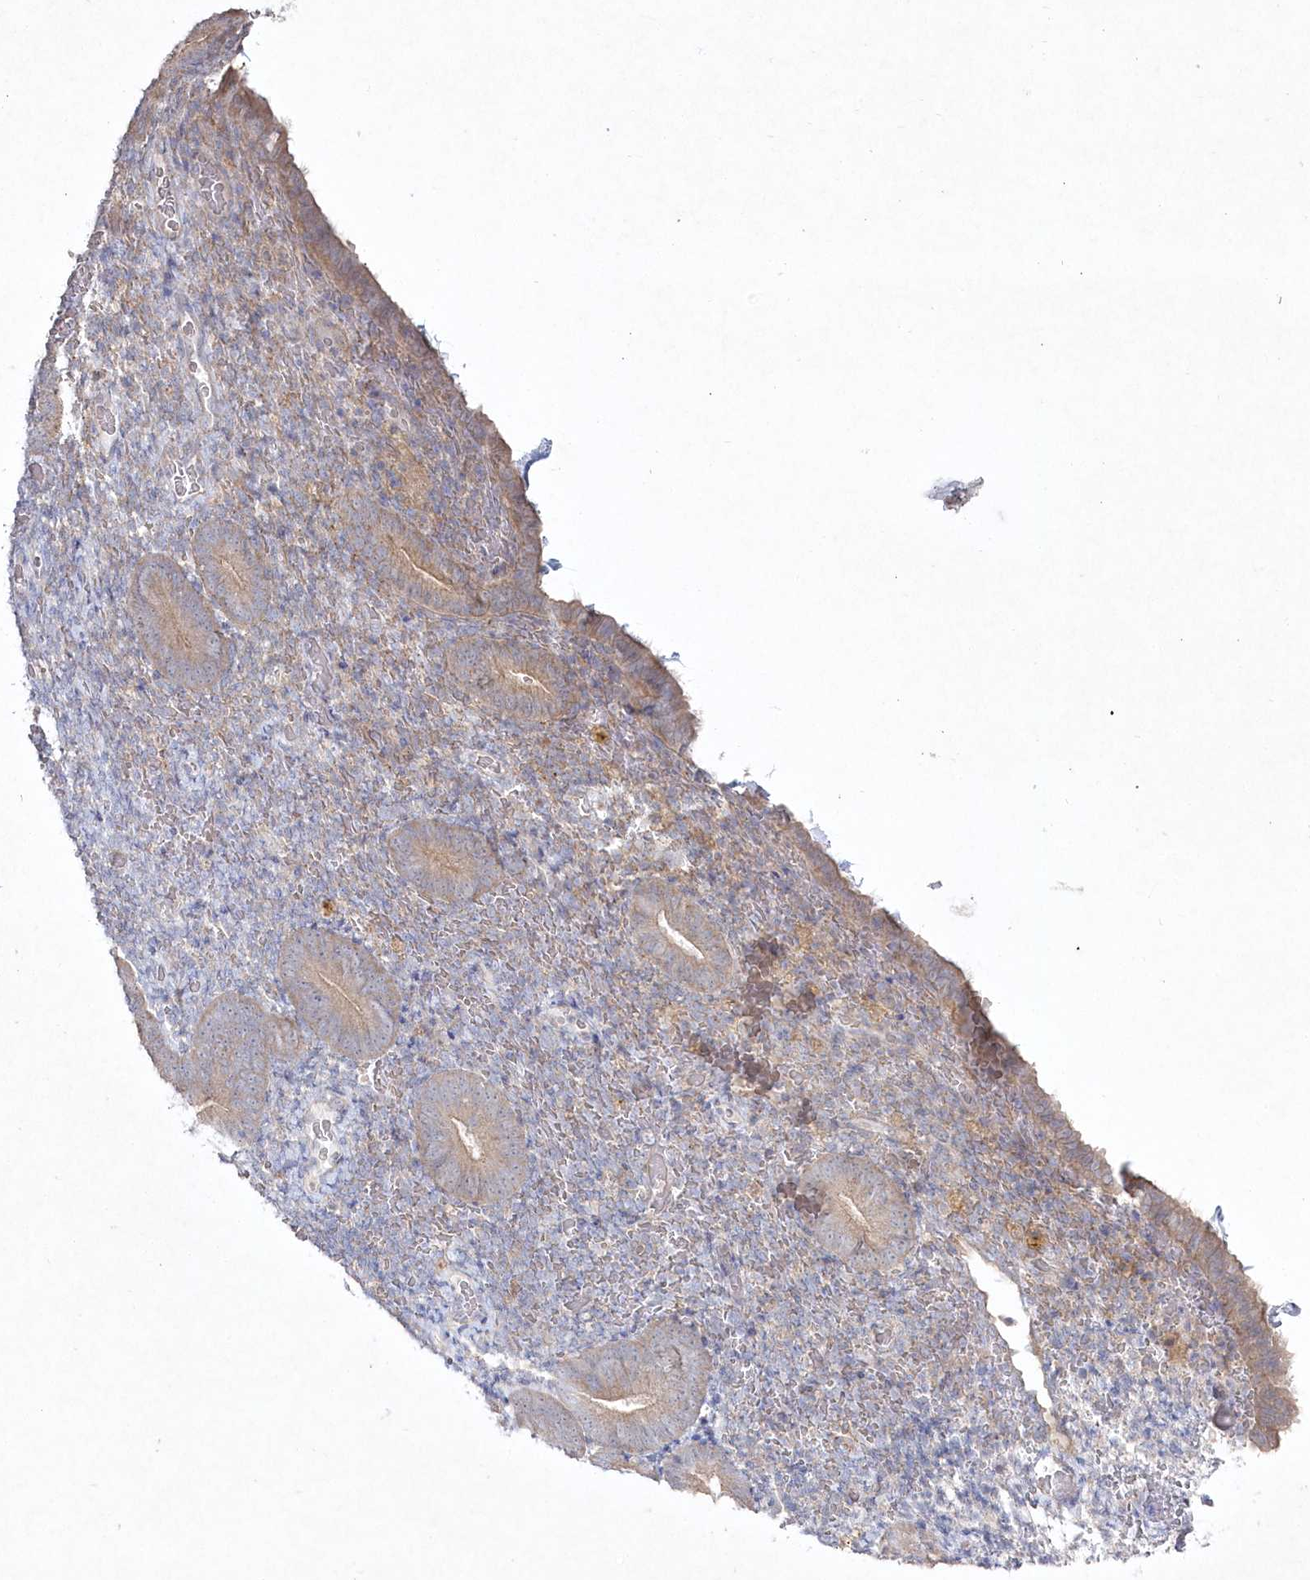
{"staining": {"intensity": "negative", "quantity": "none", "location": "none"}, "tissue": "endometrium", "cell_type": "Cells in endometrial stroma", "image_type": "normal", "snomed": [{"axis": "morphology", "description": "Normal tissue, NOS"}, {"axis": "topography", "description": "Endometrium"}], "caption": "There is no significant staining in cells in endometrial stroma of endometrium. (Brightfield microscopy of DAB (3,3'-diaminobenzidine) IHC at high magnification).", "gene": "TGFBRAP1", "patient": {"sex": "female", "age": 51}}